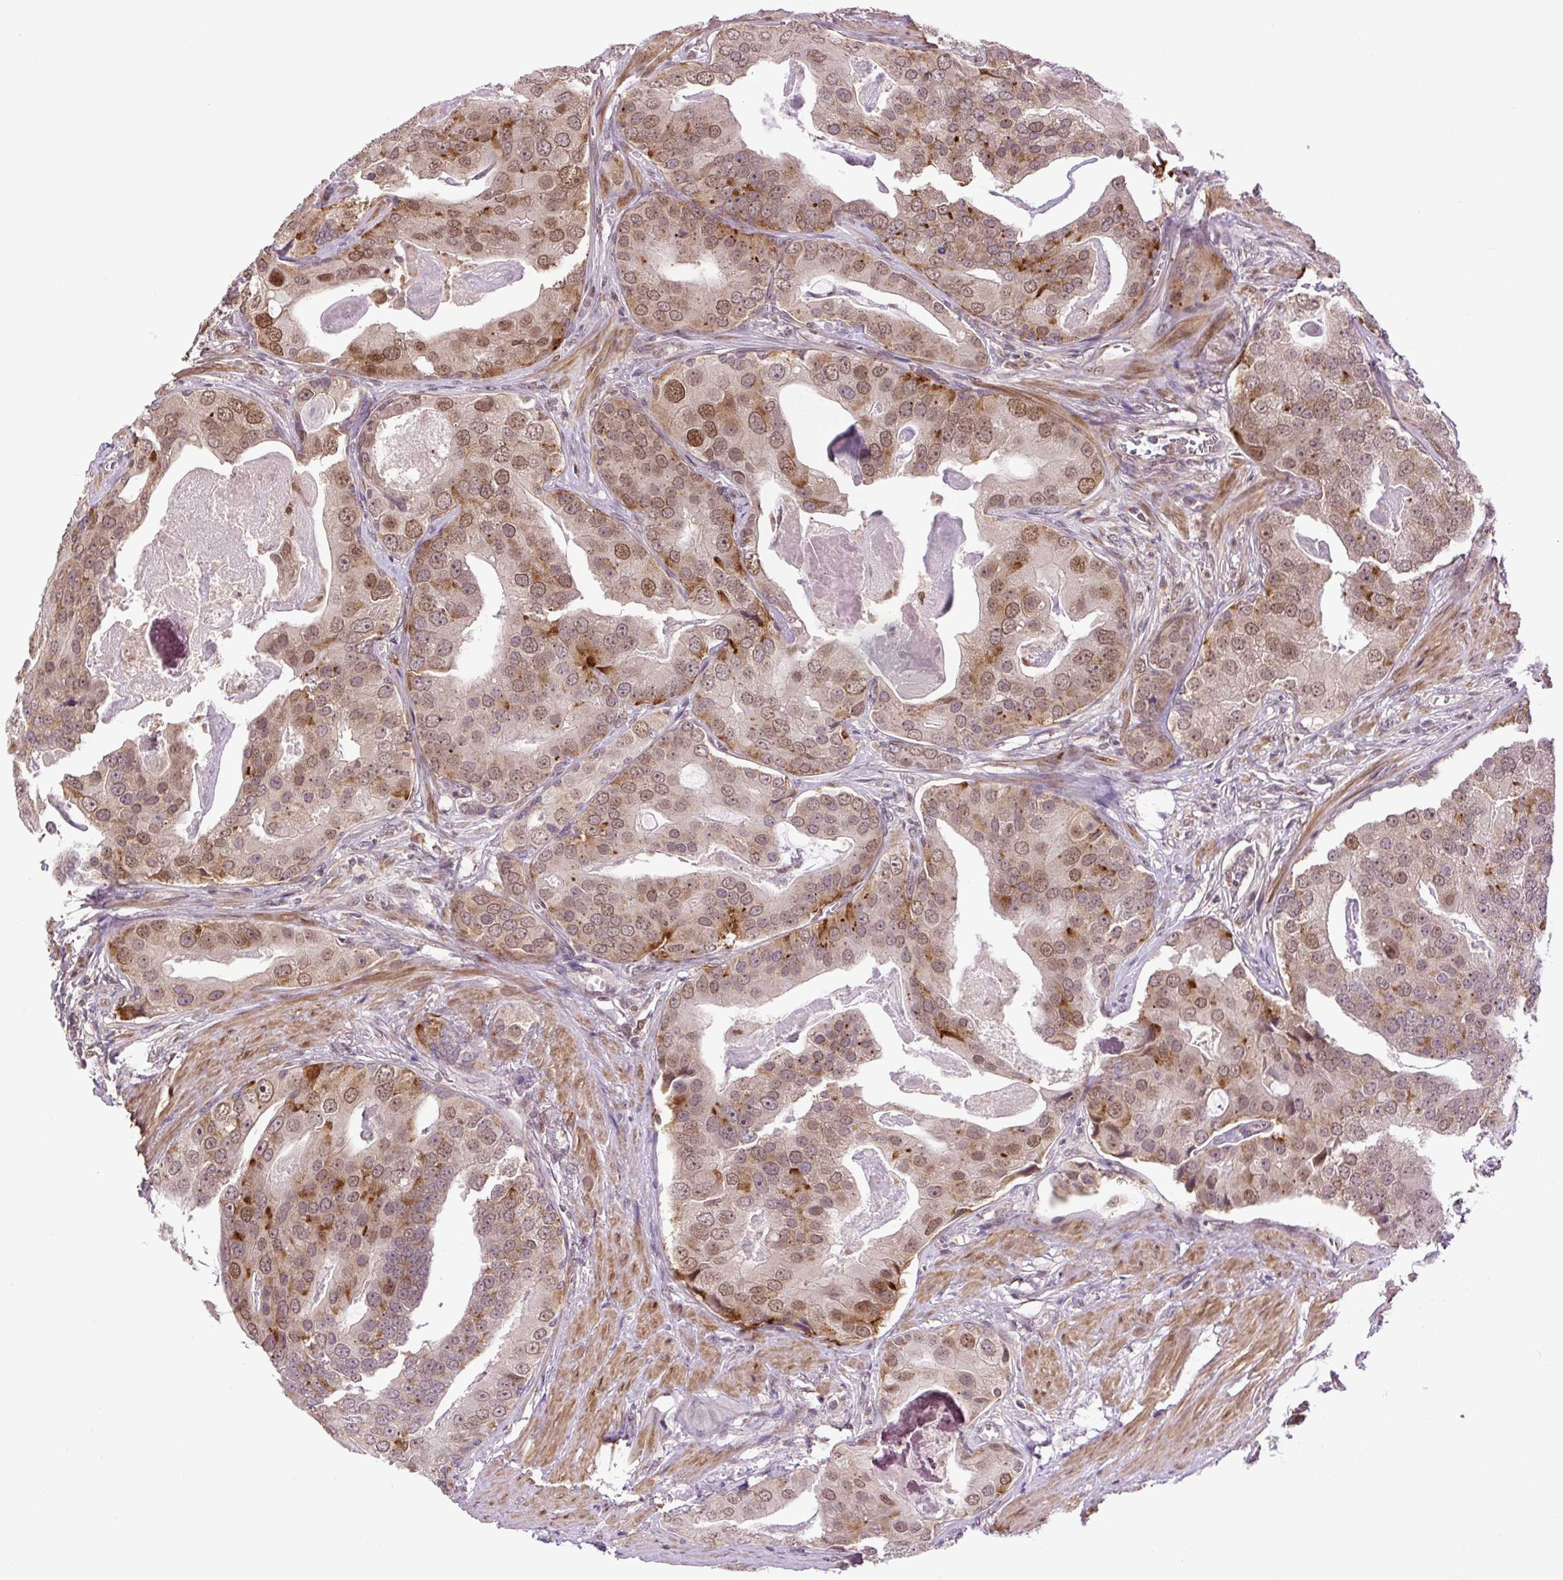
{"staining": {"intensity": "moderate", "quantity": "25%-75%", "location": "cytoplasmic/membranous,nuclear"}, "tissue": "prostate cancer", "cell_type": "Tumor cells", "image_type": "cancer", "snomed": [{"axis": "morphology", "description": "Adenocarcinoma, High grade"}, {"axis": "topography", "description": "Prostate"}], "caption": "Protein staining of prostate cancer tissue demonstrates moderate cytoplasmic/membranous and nuclear staining in approximately 25%-75% of tumor cells.", "gene": "KPNA1", "patient": {"sex": "male", "age": 71}}